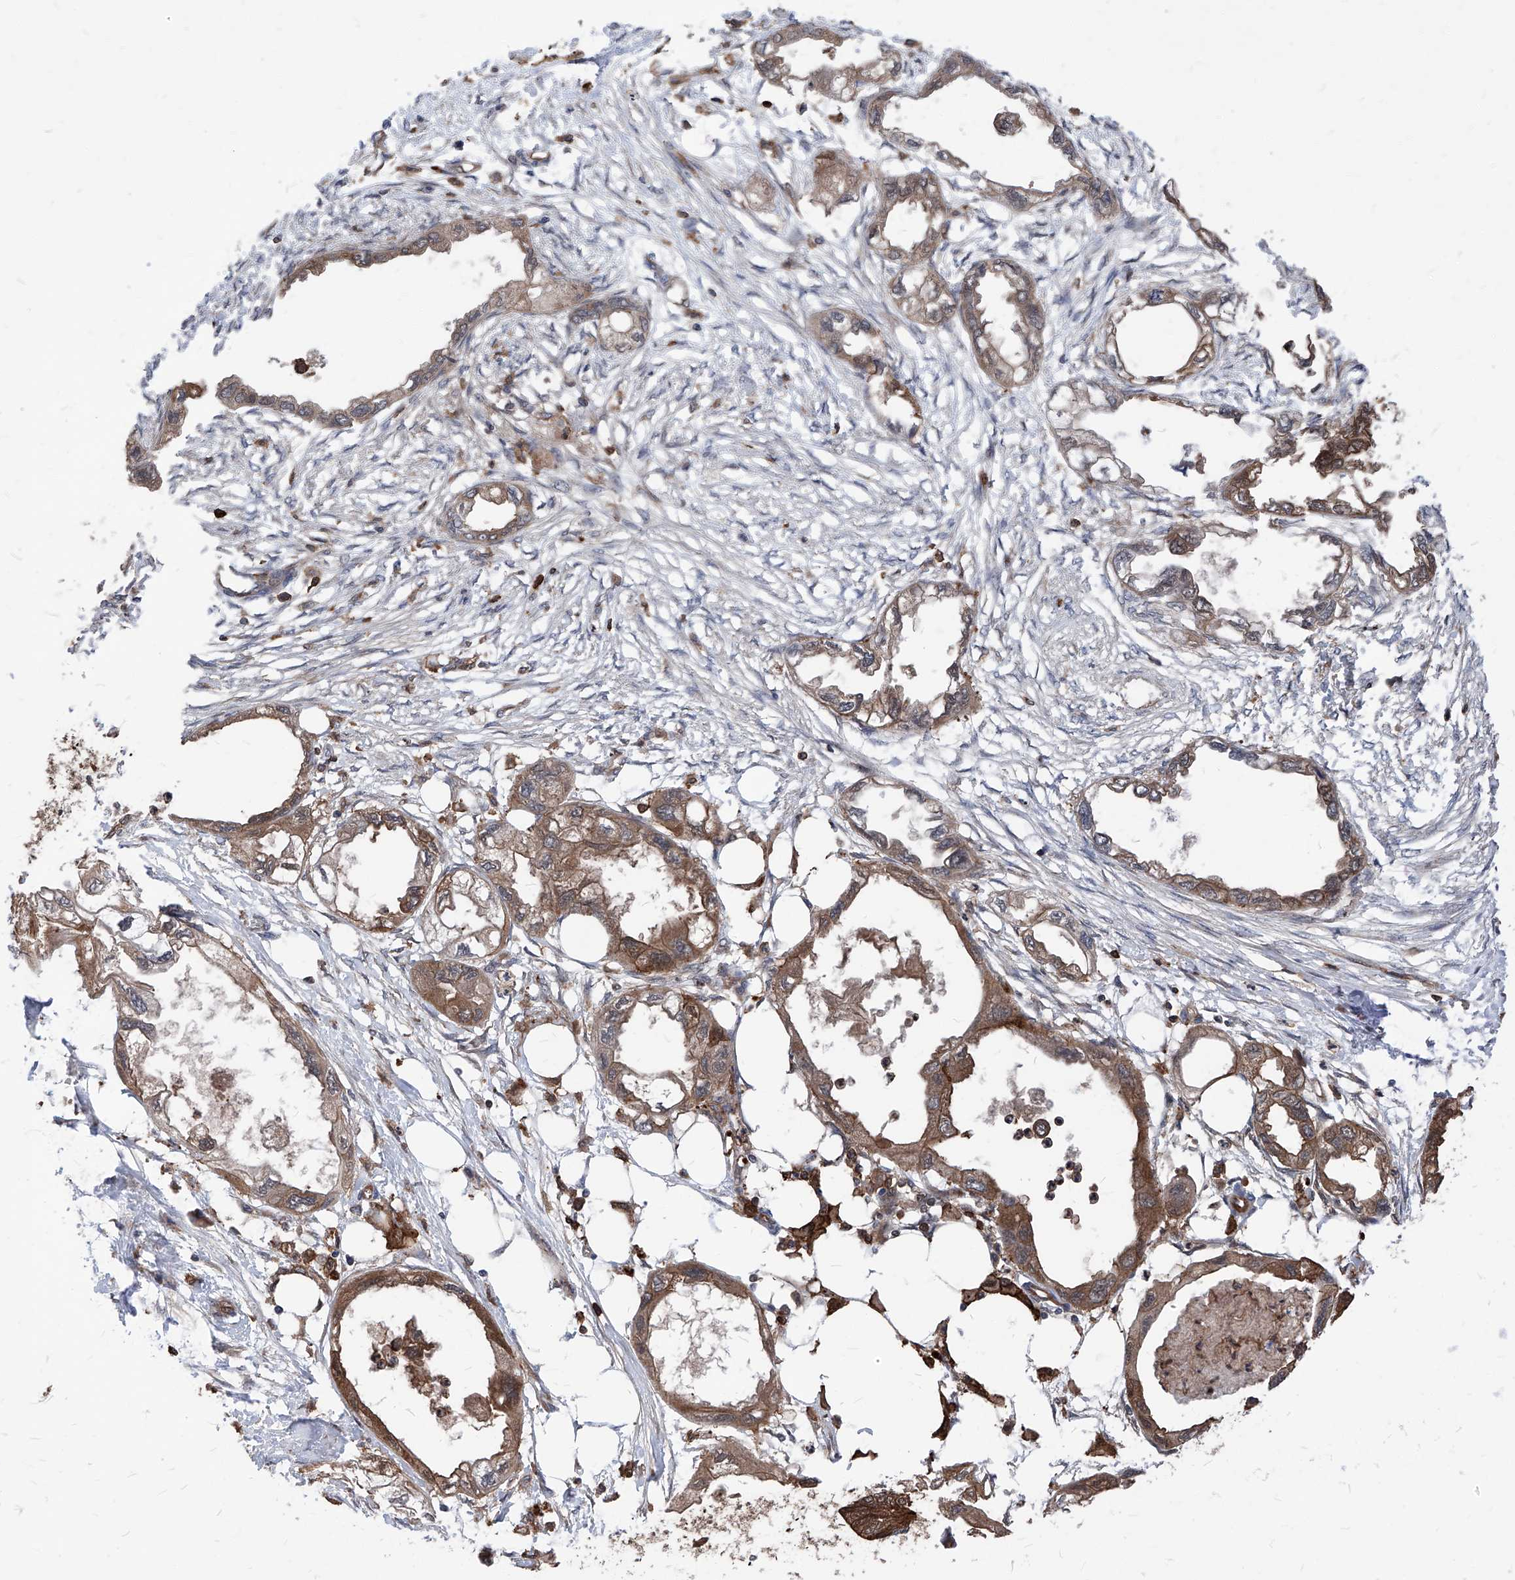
{"staining": {"intensity": "moderate", "quantity": ">75%", "location": "cytoplasmic/membranous"}, "tissue": "endometrial cancer", "cell_type": "Tumor cells", "image_type": "cancer", "snomed": [{"axis": "morphology", "description": "Adenocarcinoma, NOS"}, {"axis": "morphology", "description": "Adenocarcinoma, metastatic, NOS"}, {"axis": "topography", "description": "Adipose tissue"}, {"axis": "topography", "description": "Endometrium"}], "caption": "Human endometrial metastatic adenocarcinoma stained with a protein marker displays moderate staining in tumor cells.", "gene": "ABRACL", "patient": {"sex": "female", "age": 67}}